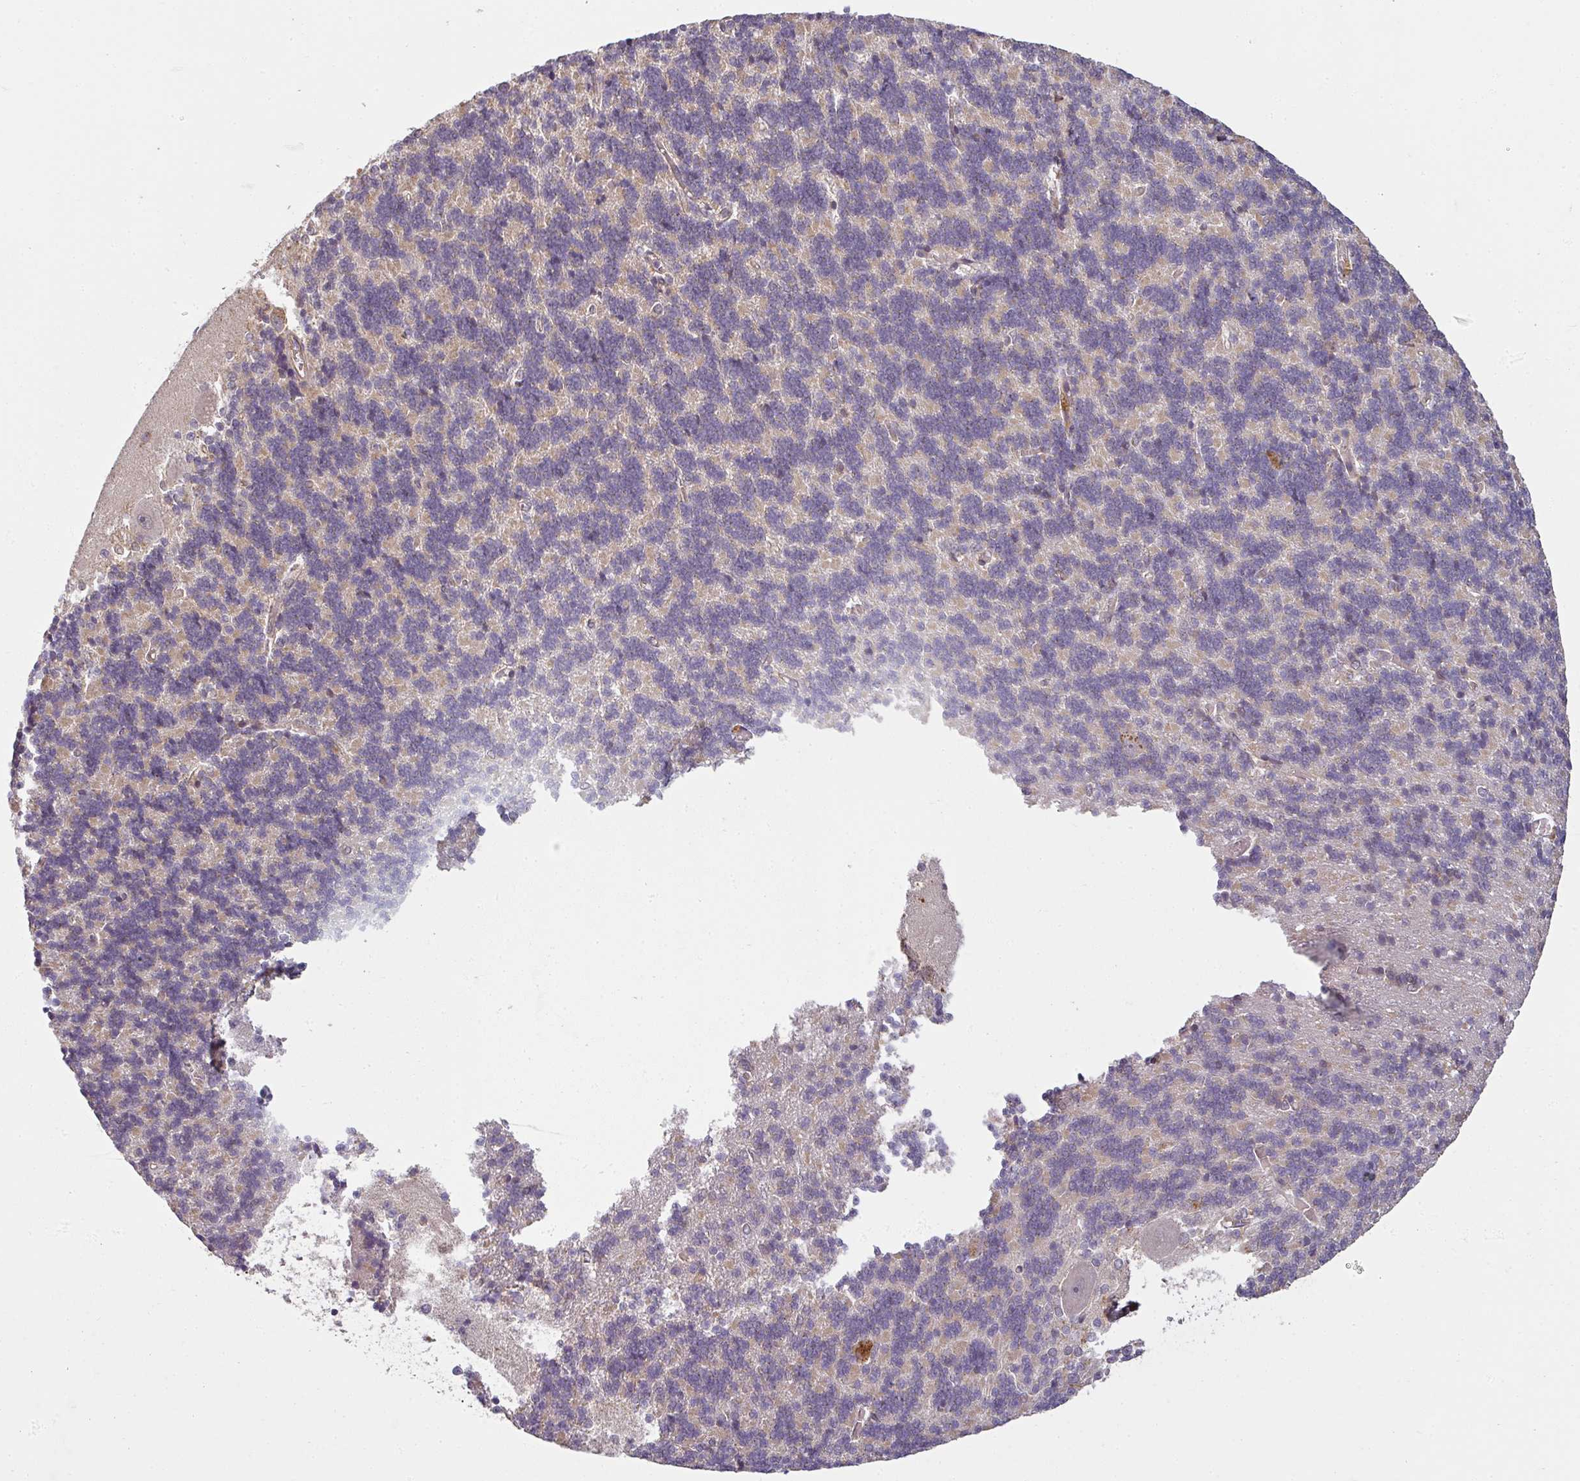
{"staining": {"intensity": "negative", "quantity": "none", "location": "none"}, "tissue": "cerebellum", "cell_type": "Cells in granular layer", "image_type": "normal", "snomed": [{"axis": "morphology", "description": "Normal tissue, NOS"}, {"axis": "topography", "description": "Cerebellum"}], "caption": "There is no significant positivity in cells in granular layer of cerebellum. The staining is performed using DAB (3,3'-diaminobenzidine) brown chromogen with nuclei counter-stained in using hematoxylin.", "gene": "DIMT1", "patient": {"sex": "male", "age": 37}}